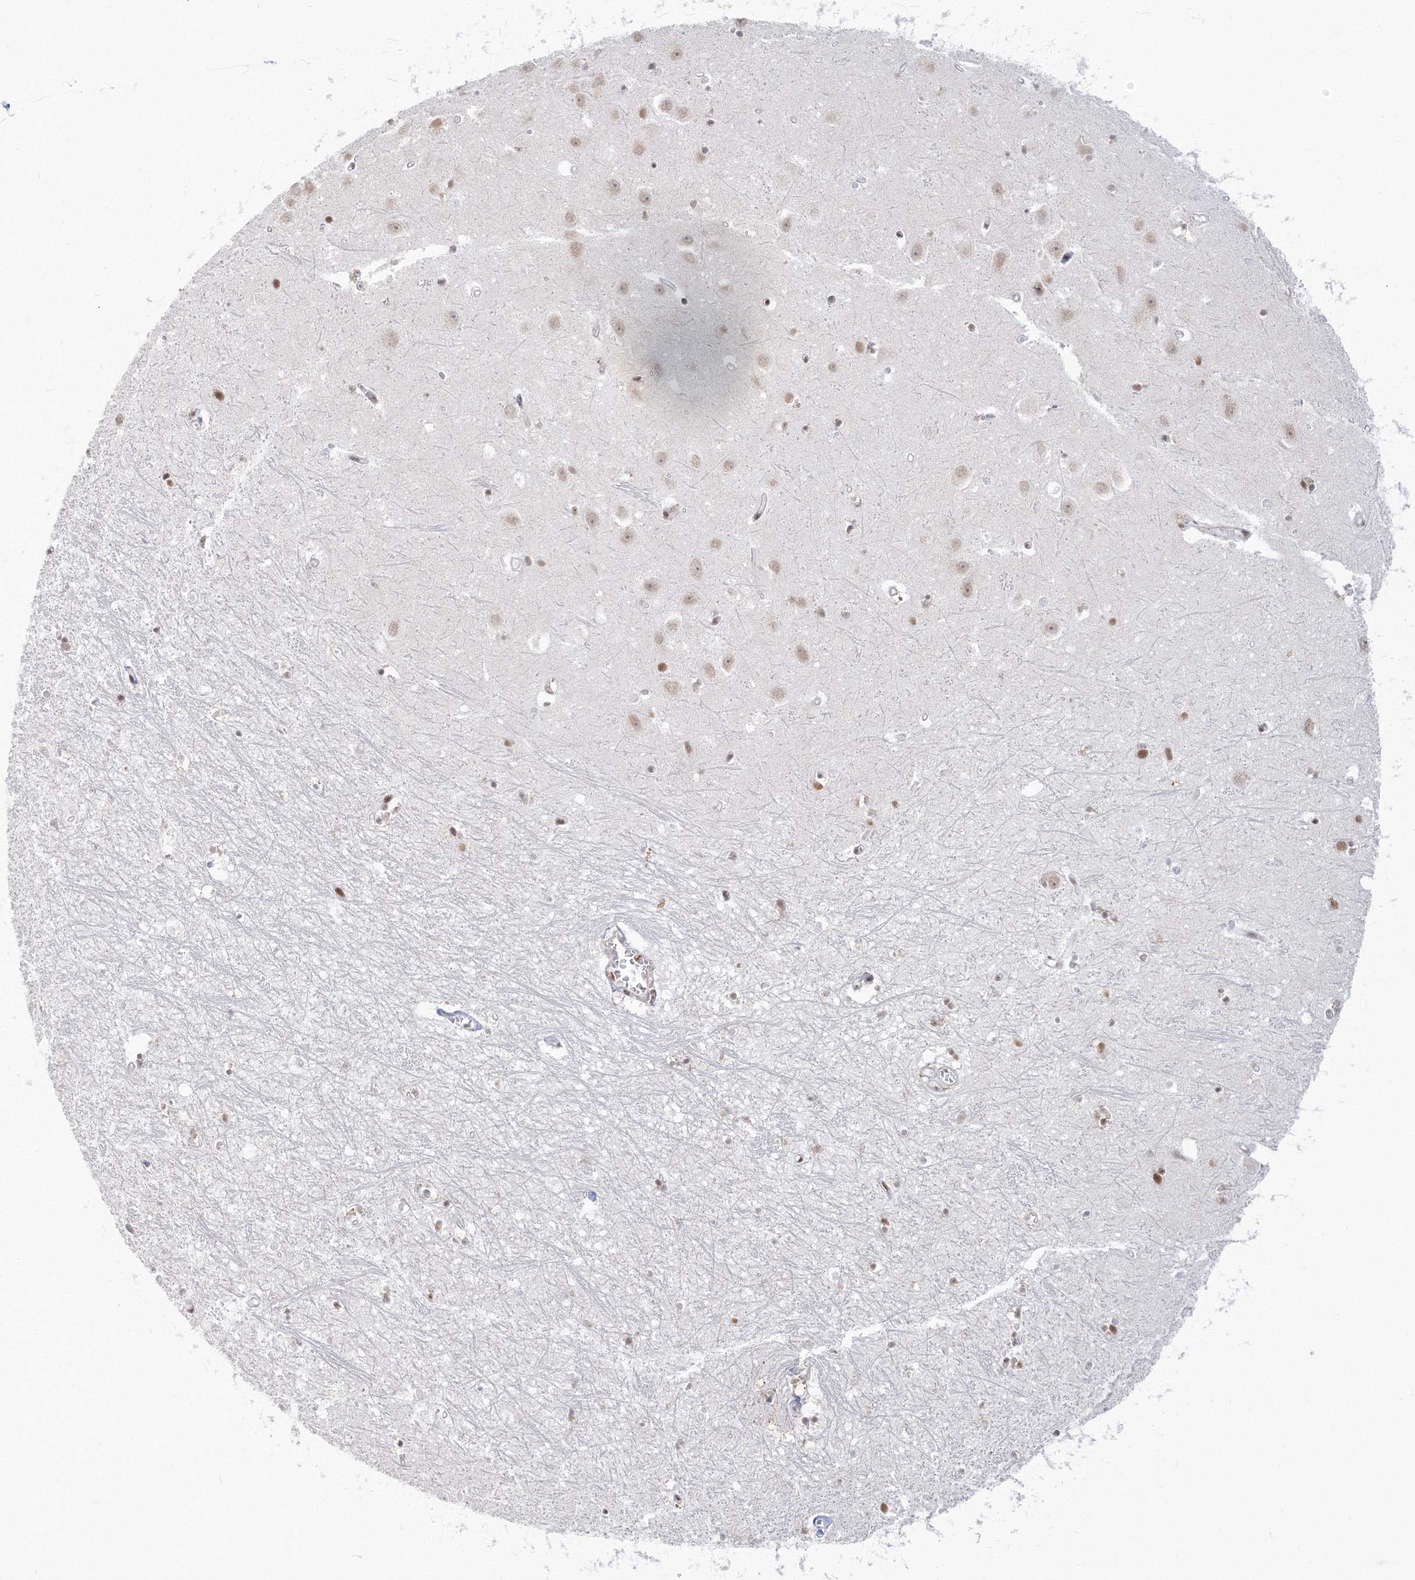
{"staining": {"intensity": "moderate", "quantity": "<25%", "location": "nuclear"}, "tissue": "hippocampus", "cell_type": "Glial cells", "image_type": "normal", "snomed": [{"axis": "morphology", "description": "Normal tissue, NOS"}, {"axis": "topography", "description": "Hippocampus"}], "caption": "Approximately <25% of glial cells in unremarkable human hippocampus display moderate nuclear protein positivity as visualized by brown immunohistochemical staining.", "gene": "PPP4R2", "patient": {"sex": "female", "age": 64}}